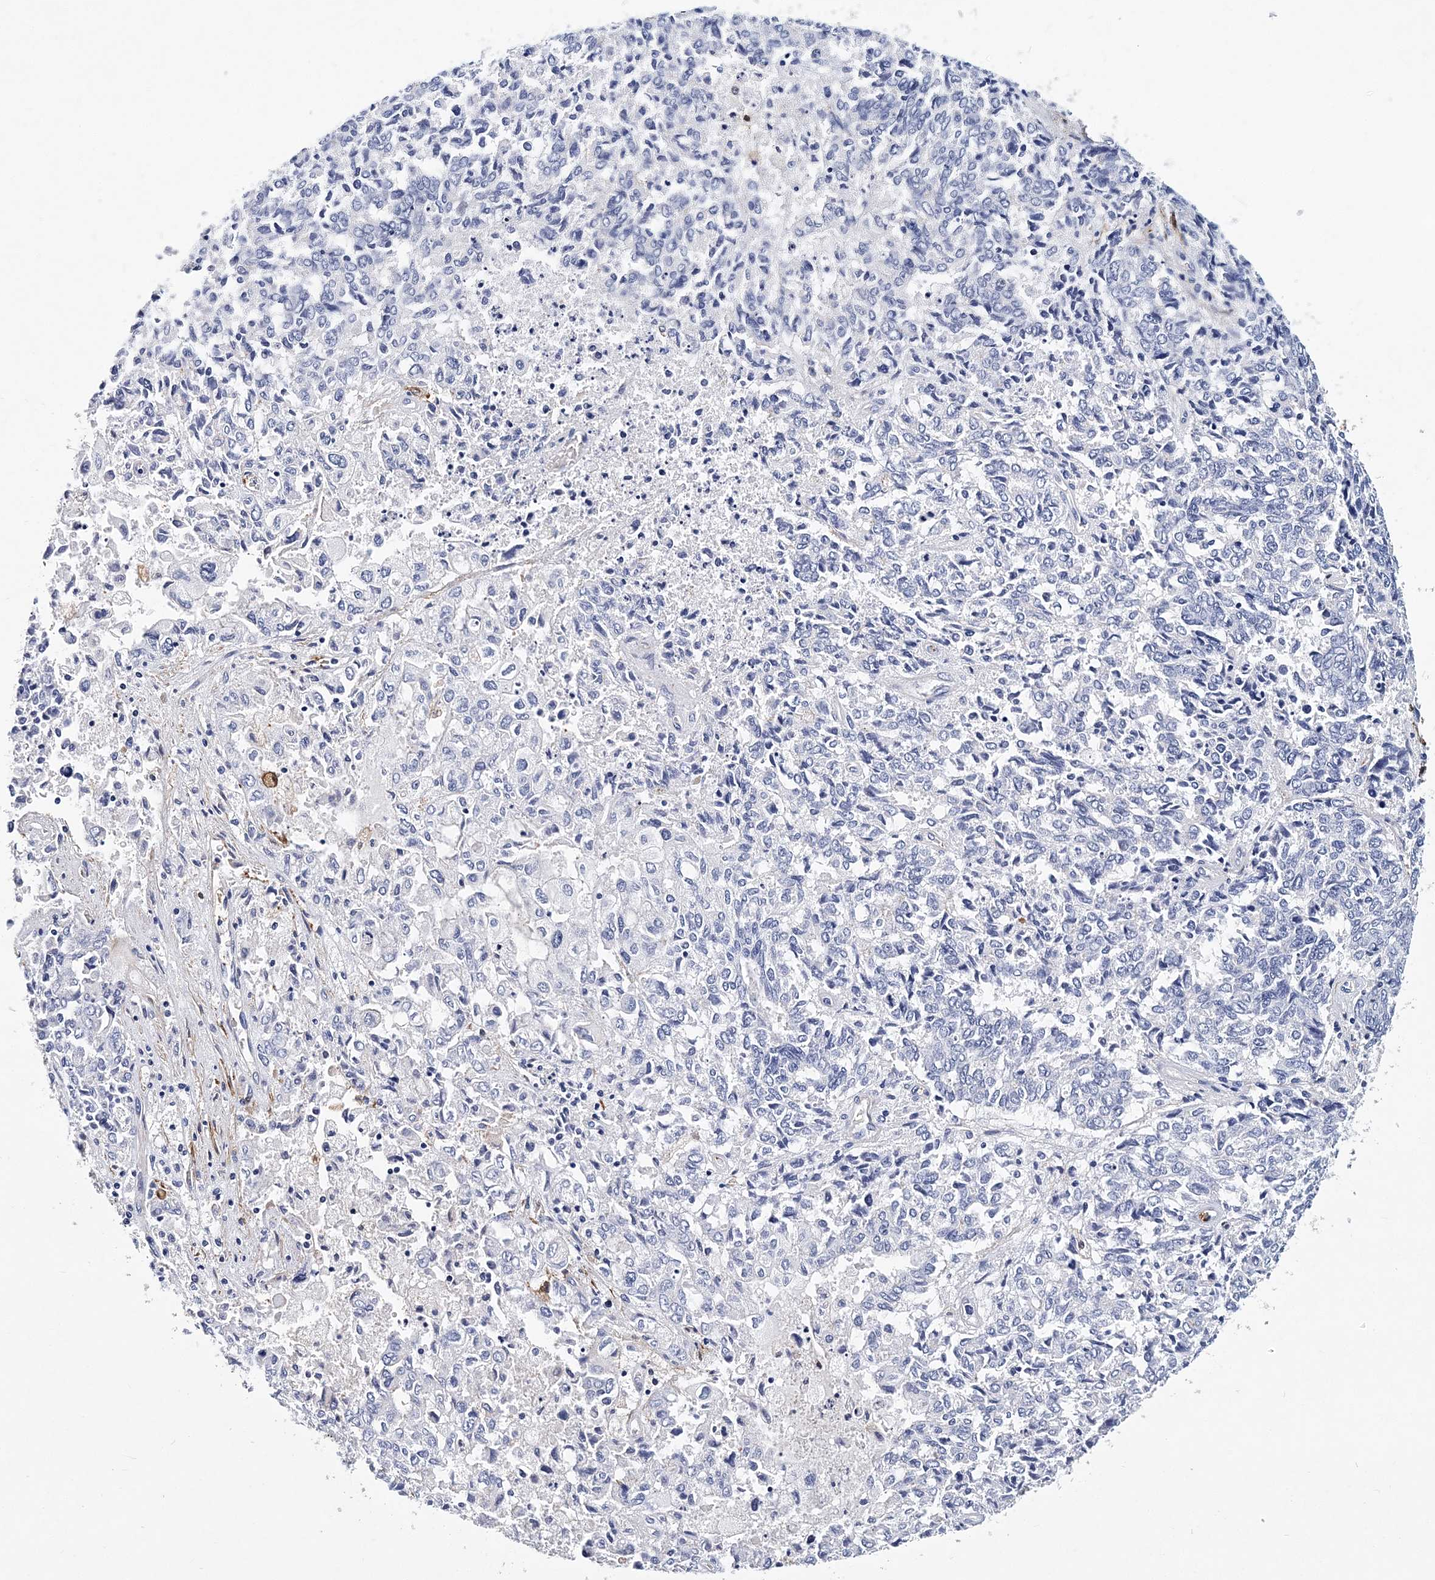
{"staining": {"intensity": "negative", "quantity": "none", "location": "none"}, "tissue": "endometrial cancer", "cell_type": "Tumor cells", "image_type": "cancer", "snomed": [{"axis": "morphology", "description": "Adenocarcinoma, NOS"}, {"axis": "topography", "description": "Endometrium"}], "caption": "Tumor cells show no significant positivity in endometrial adenocarcinoma.", "gene": "ITGA2B", "patient": {"sex": "female", "age": 80}}